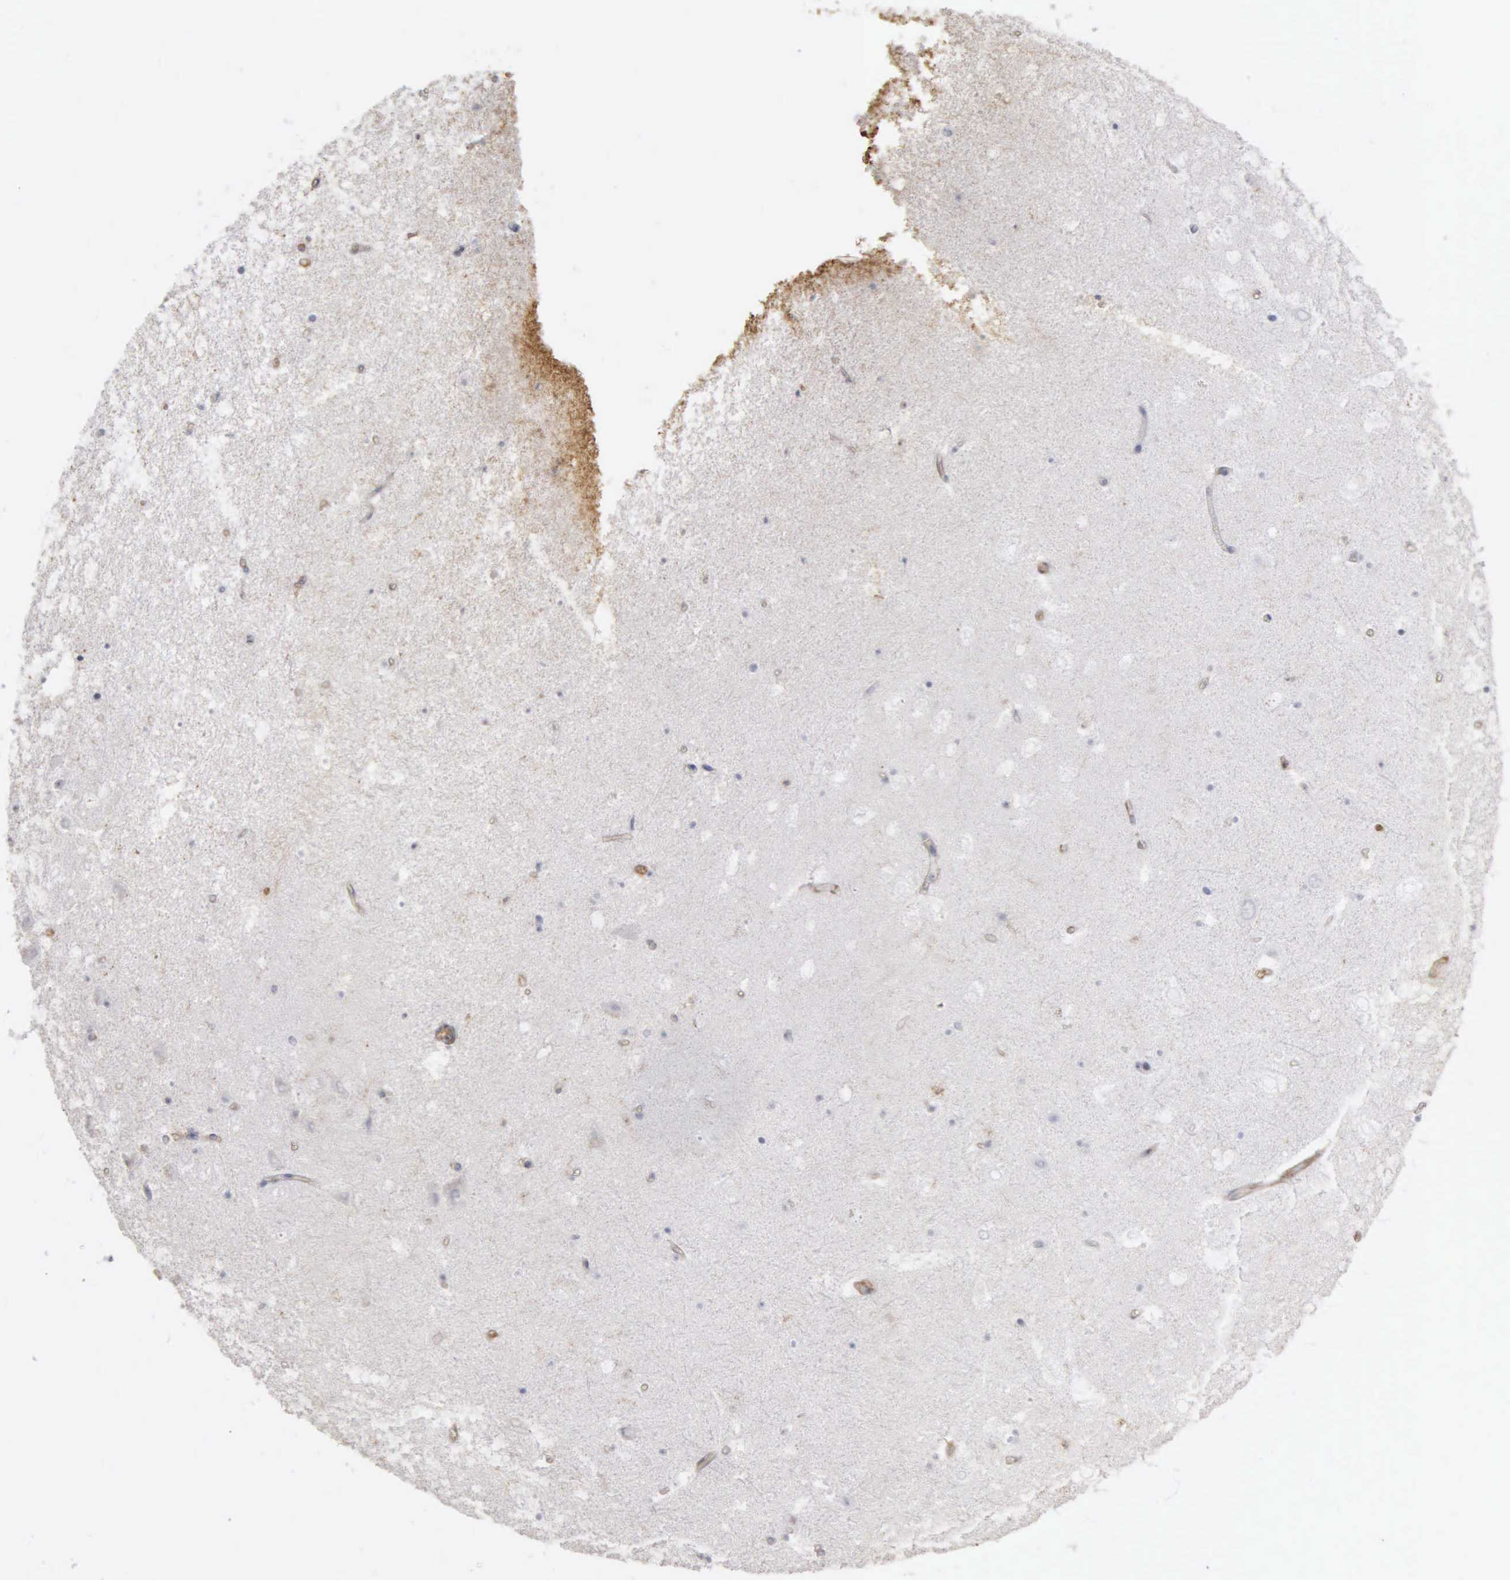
{"staining": {"intensity": "weak", "quantity": "<25%", "location": "cytoplasmic/membranous"}, "tissue": "hippocampus", "cell_type": "Glial cells", "image_type": "normal", "snomed": [{"axis": "morphology", "description": "Normal tissue, NOS"}, {"axis": "topography", "description": "Hippocampus"}], "caption": "Immunohistochemistry image of unremarkable hippocampus: human hippocampus stained with DAB (3,3'-diaminobenzidine) shows no significant protein staining in glial cells.", "gene": "CD99", "patient": {"sex": "male", "age": 45}}